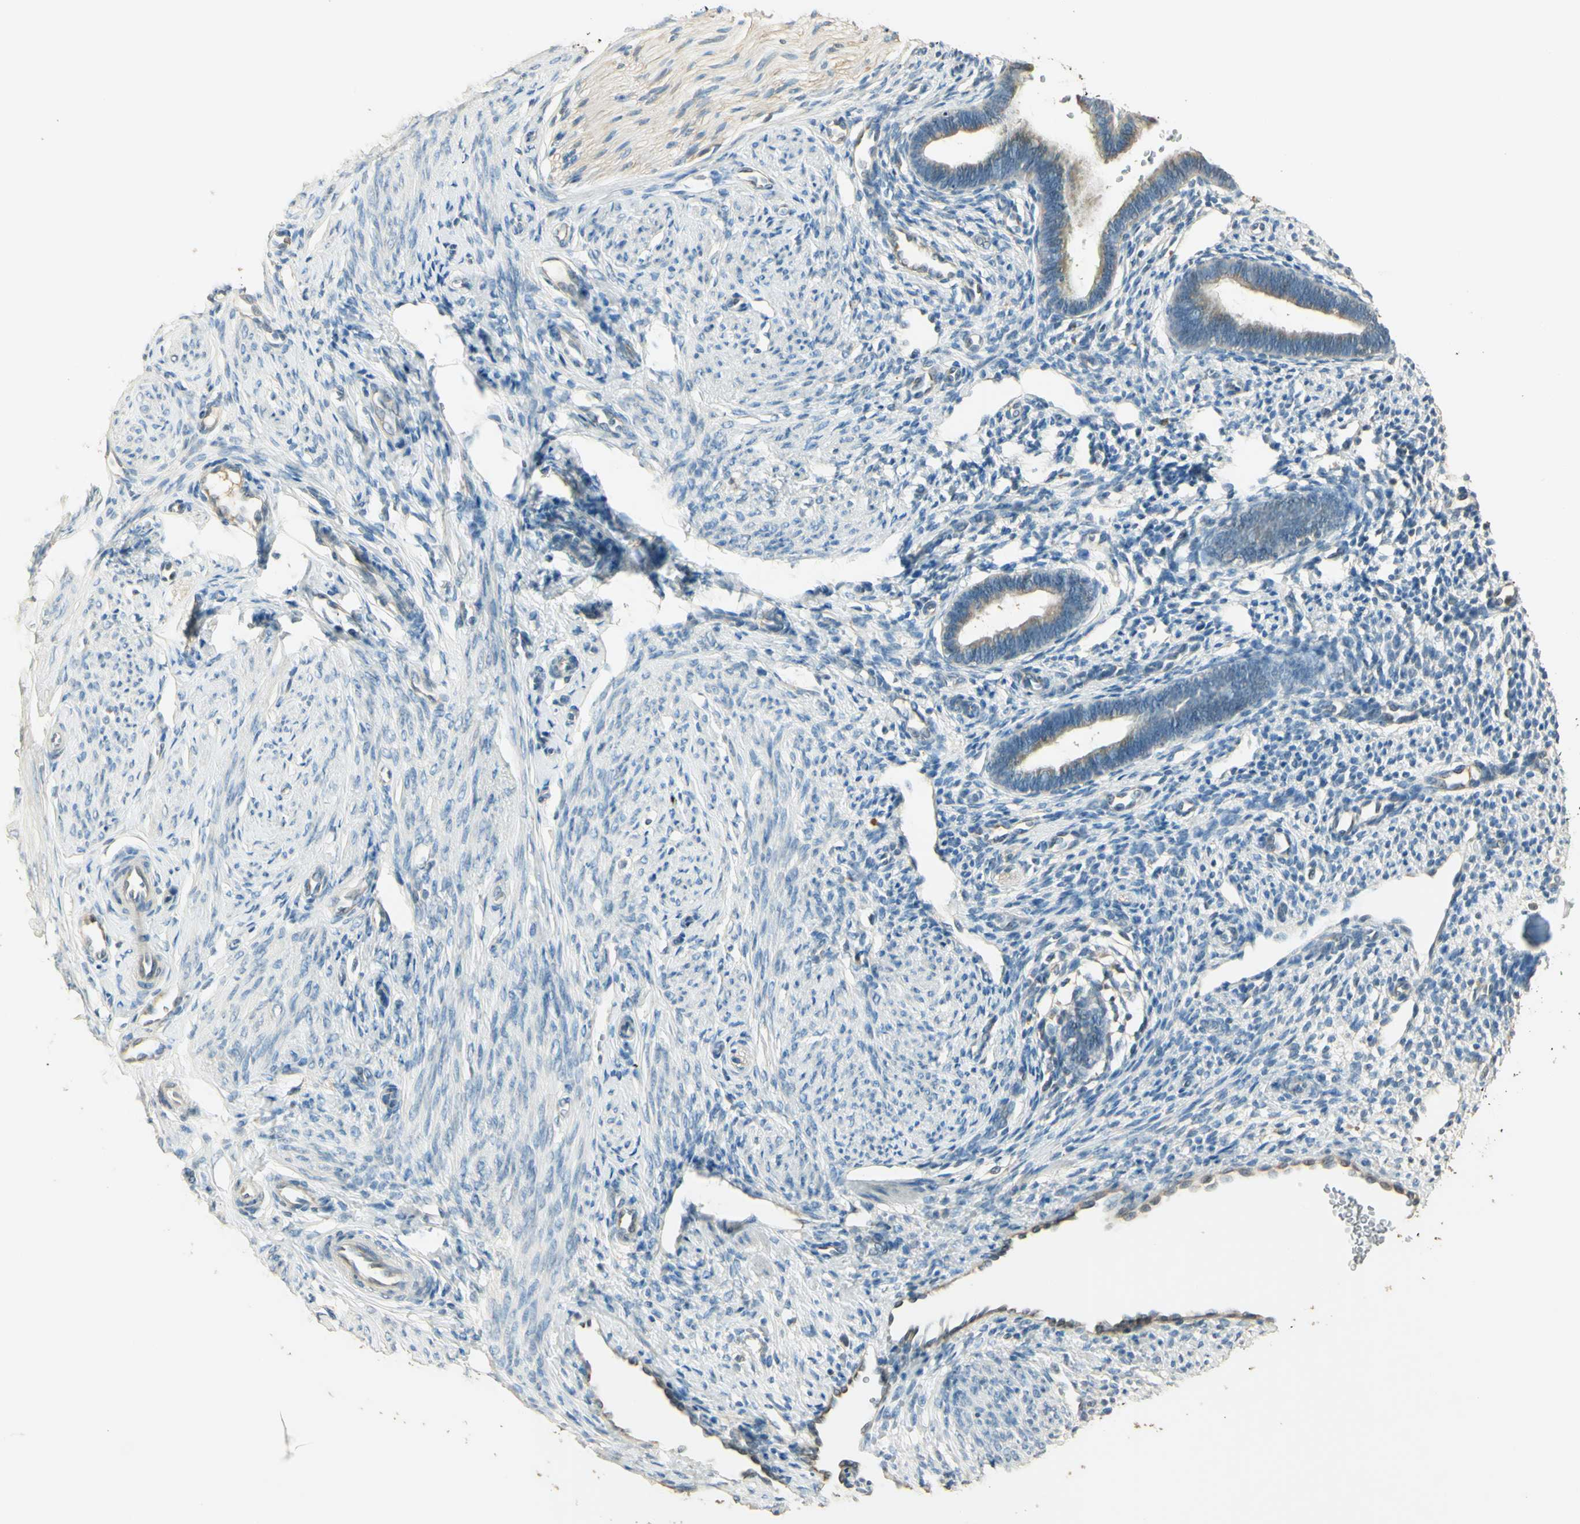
{"staining": {"intensity": "negative", "quantity": "none", "location": "none"}, "tissue": "endometrium", "cell_type": "Cells in endometrial stroma", "image_type": "normal", "snomed": [{"axis": "morphology", "description": "Normal tissue, NOS"}, {"axis": "topography", "description": "Endometrium"}], "caption": "High magnification brightfield microscopy of unremarkable endometrium stained with DAB (brown) and counterstained with hematoxylin (blue): cells in endometrial stroma show no significant positivity.", "gene": "UXS1", "patient": {"sex": "female", "age": 27}}